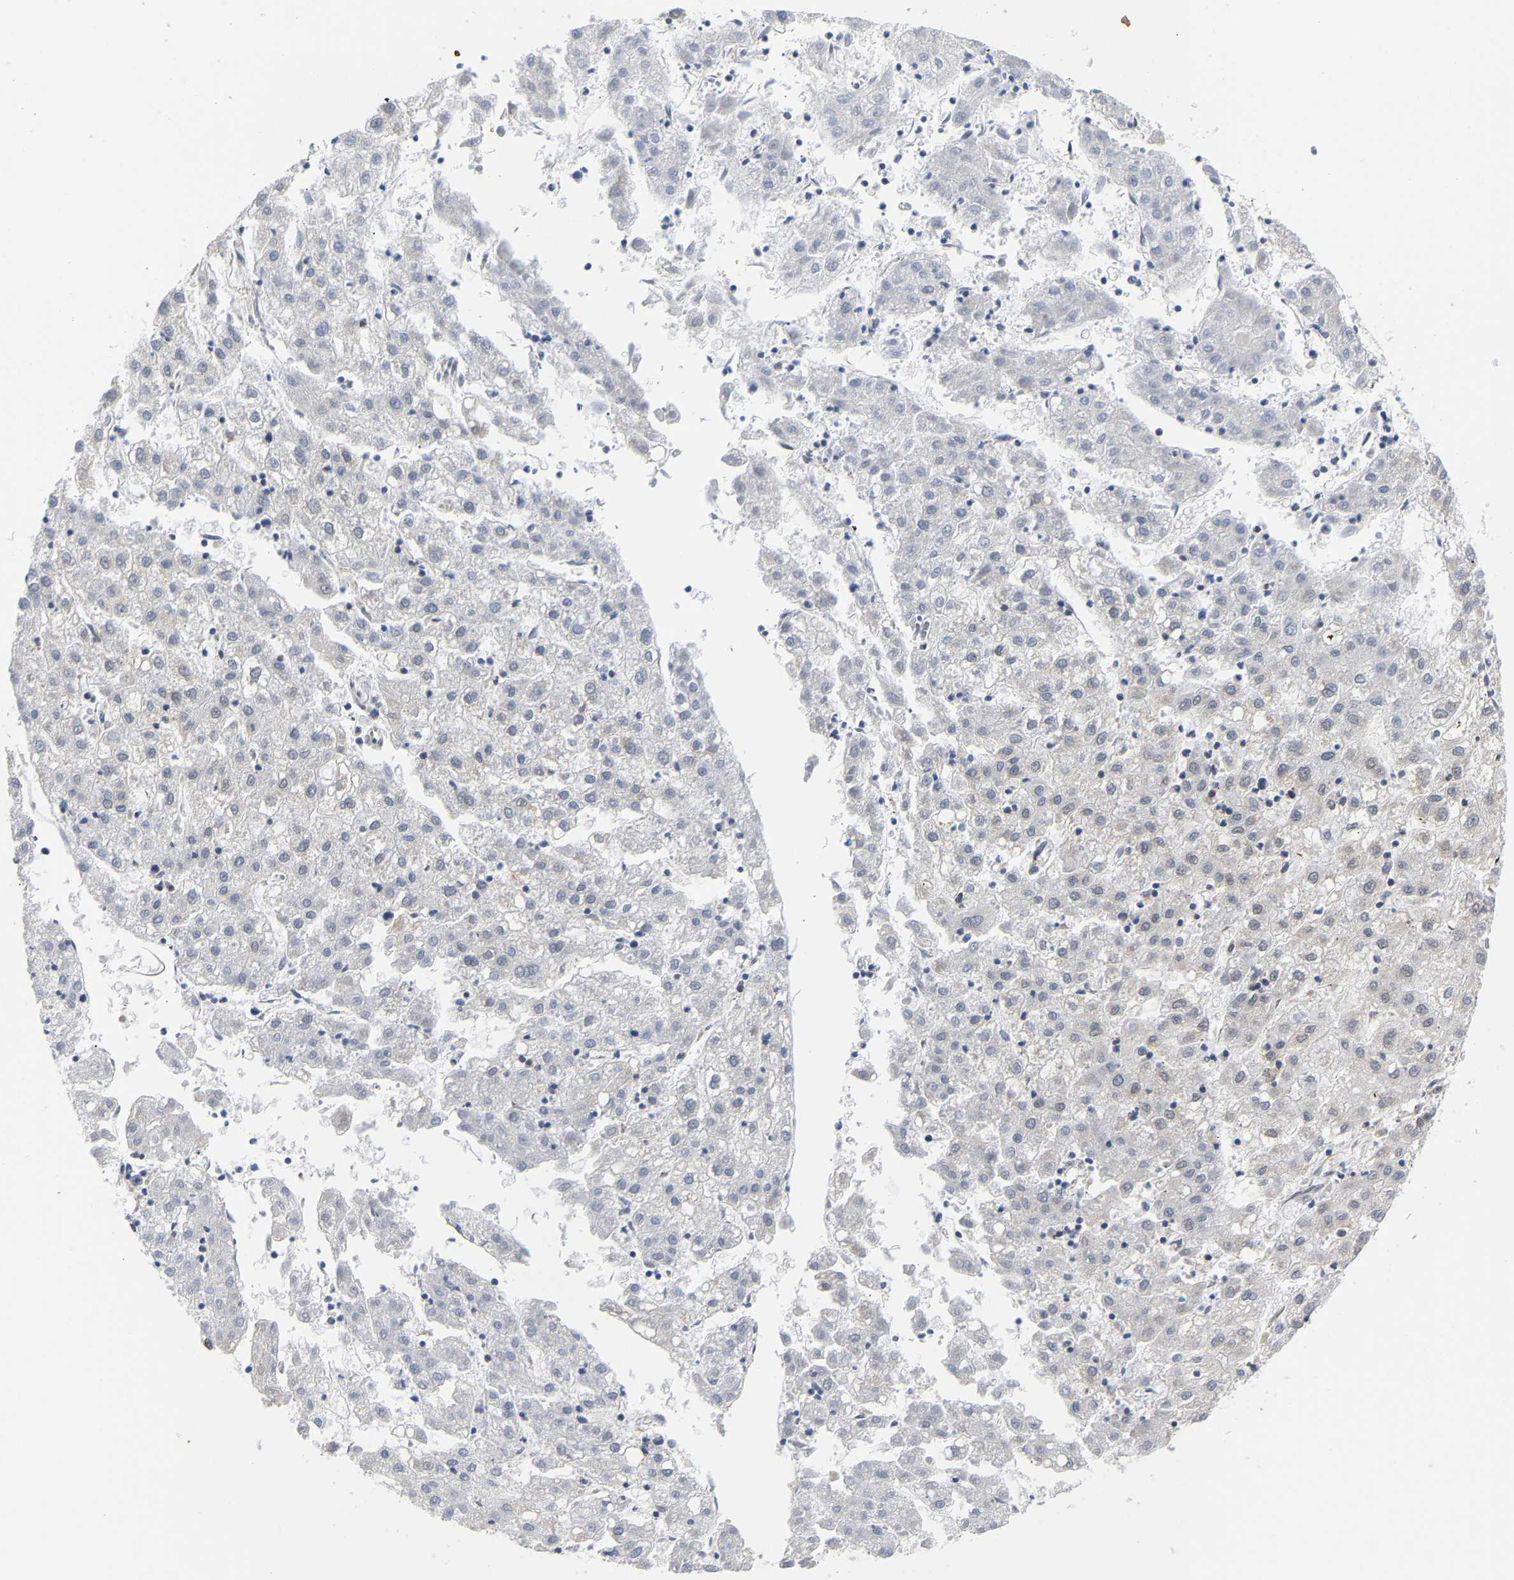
{"staining": {"intensity": "negative", "quantity": "none", "location": "none"}, "tissue": "liver cancer", "cell_type": "Tumor cells", "image_type": "cancer", "snomed": [{"axis": "morphology", "description": "Carcinoma, Hepatocellular, NOS"}, {"axis": "topography", "description": "Liver"}], "caption": "The IHC image has no significant positivity in tumor cells of liver hepatocellular carcinoma tissue.", "gene": "PCNT", "patient": {"sex": "male", "age": 72}}